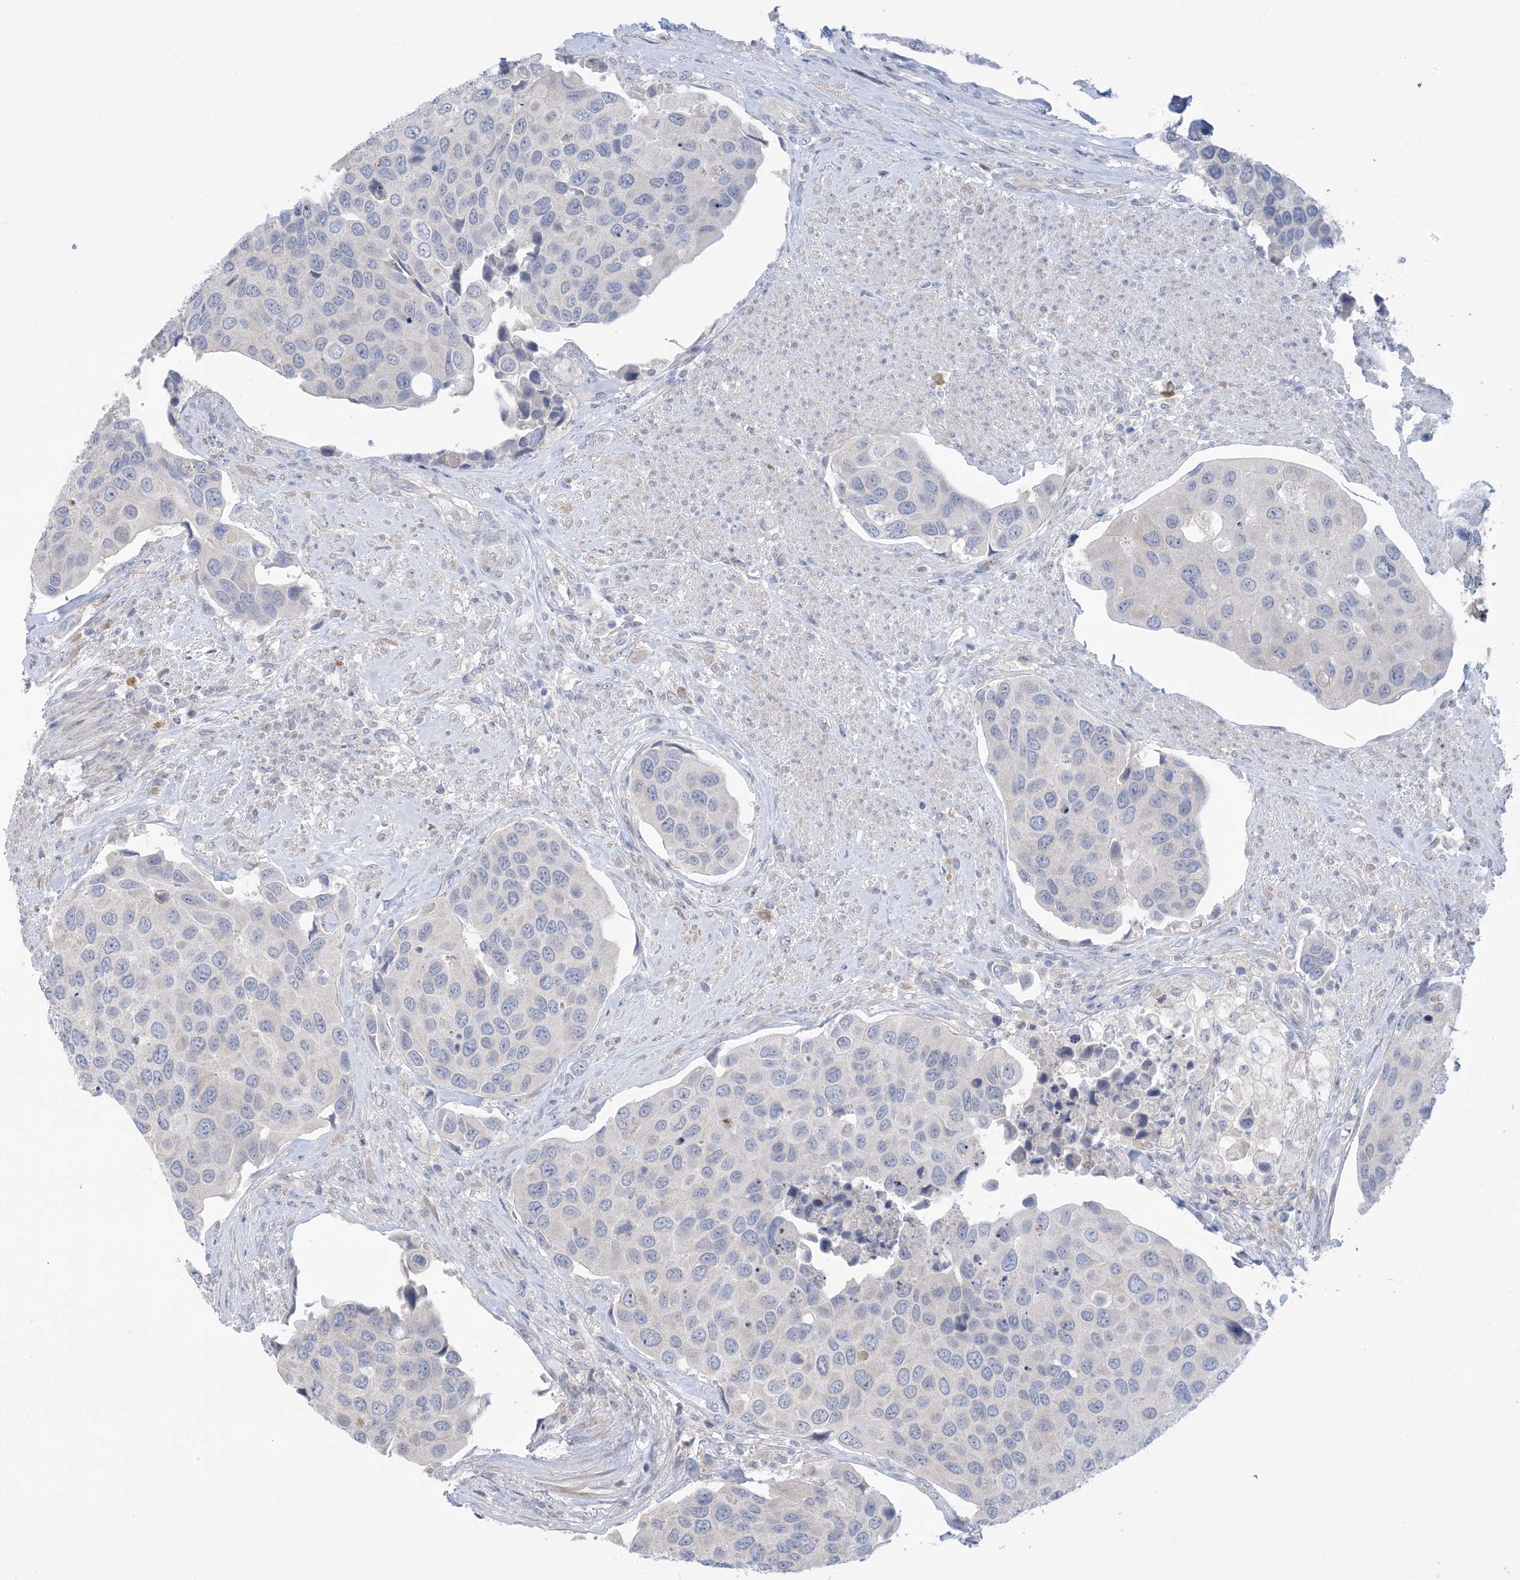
{"staining": {"intensity": "negative", "quantity": "none", "location": "none"}, "tissue": "urothelial cancer", "cell_type": "Tumor cells", "image_type": "cancer", "snomed": [{"axis": "morphology", "description": "Urothelial carcinoma, High grade"}, {"axis": "topography", "description": "Urinary bladder"}], "caption": "IHC histopathology image of neoplastic tissue: human urothelial cancer stained with DAB (3,3'-diaminobenzidine) displays no significant protein positivity in tumor cells.", "gene": "TTYH1", "patient": {"sex": "male", "age": 74}}